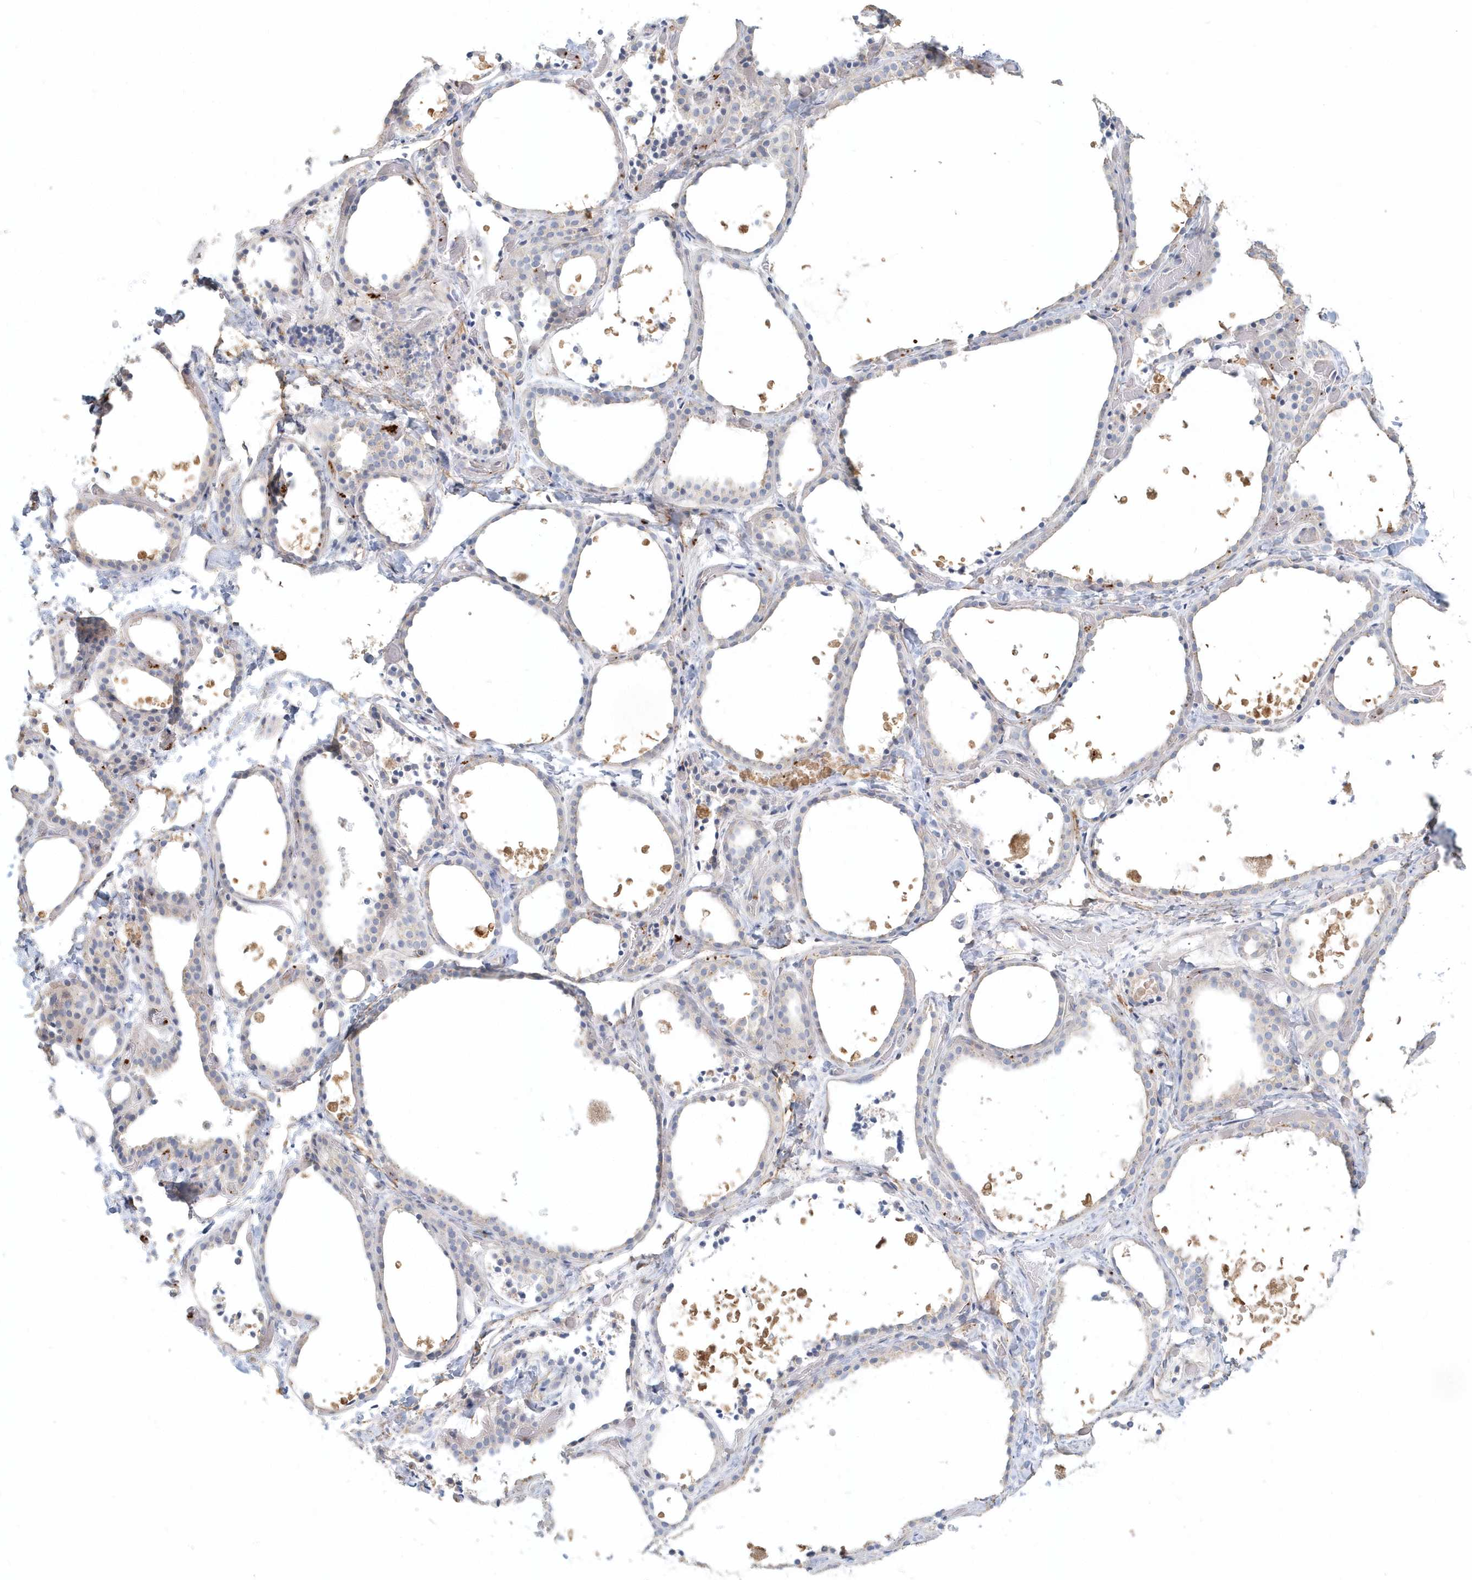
{"staining": {"intensity": "negative", "quantity": "none", "location": "none"}, "tissue": "thyroid gland", "cell_type": "Glandular cells", "image_type": "normal", "snomed": [{"axis": "morphology", "description": "Normal tissue, NOS"}, {"axis": "topography", "description": "Thyroid gland"}], "caption": "There is no significant expression in glandular cells of thyroid gland. (DAB (3,3'-diaminobenzidine) immunohistochemistry (IHC) visualized using brightfield microscopy, high magnification).", "gene": "MMRN1", "patient": {"sex": "female", "age": 44}}